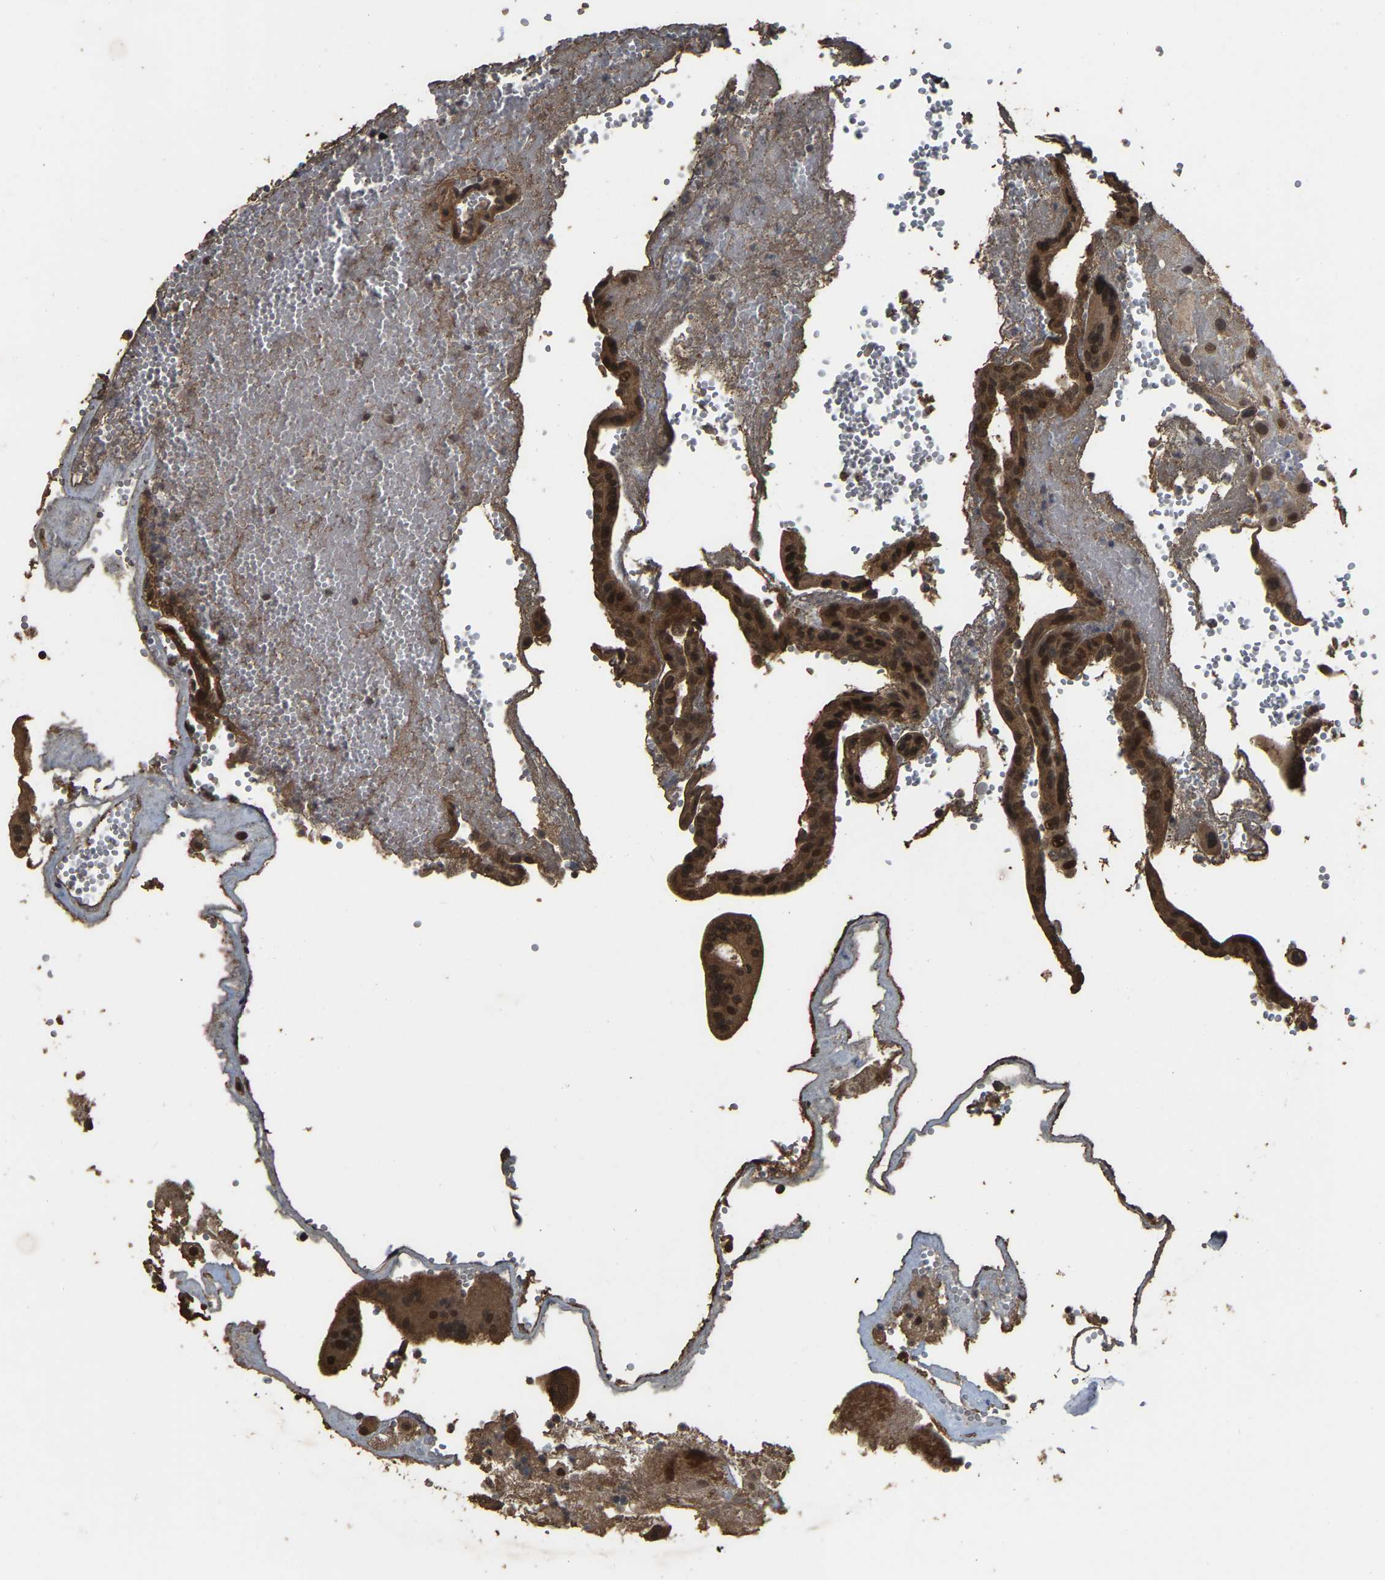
{"staining": {"intensity": "moderate", "quantity": ">75%", "location": "nuclear"}, "tissue": "placenta", "cell_type": "Decidual cells", "image_type": "normal", "snomed": [{"axis": "morphology", "description": "Normal tissue, NOS"}, {"axis": "topography", "description": "Placenta"}], "caption": "Immunohistochemical staining of benign placenta displays medium levels of moderate nuclear expression in about >75% of decidual cells. (DAB IHC, brown staining for protein, blue staining for nuclei).", "gene": "ARHGAP23", "patient": {"sex": "female", "age": 18}}